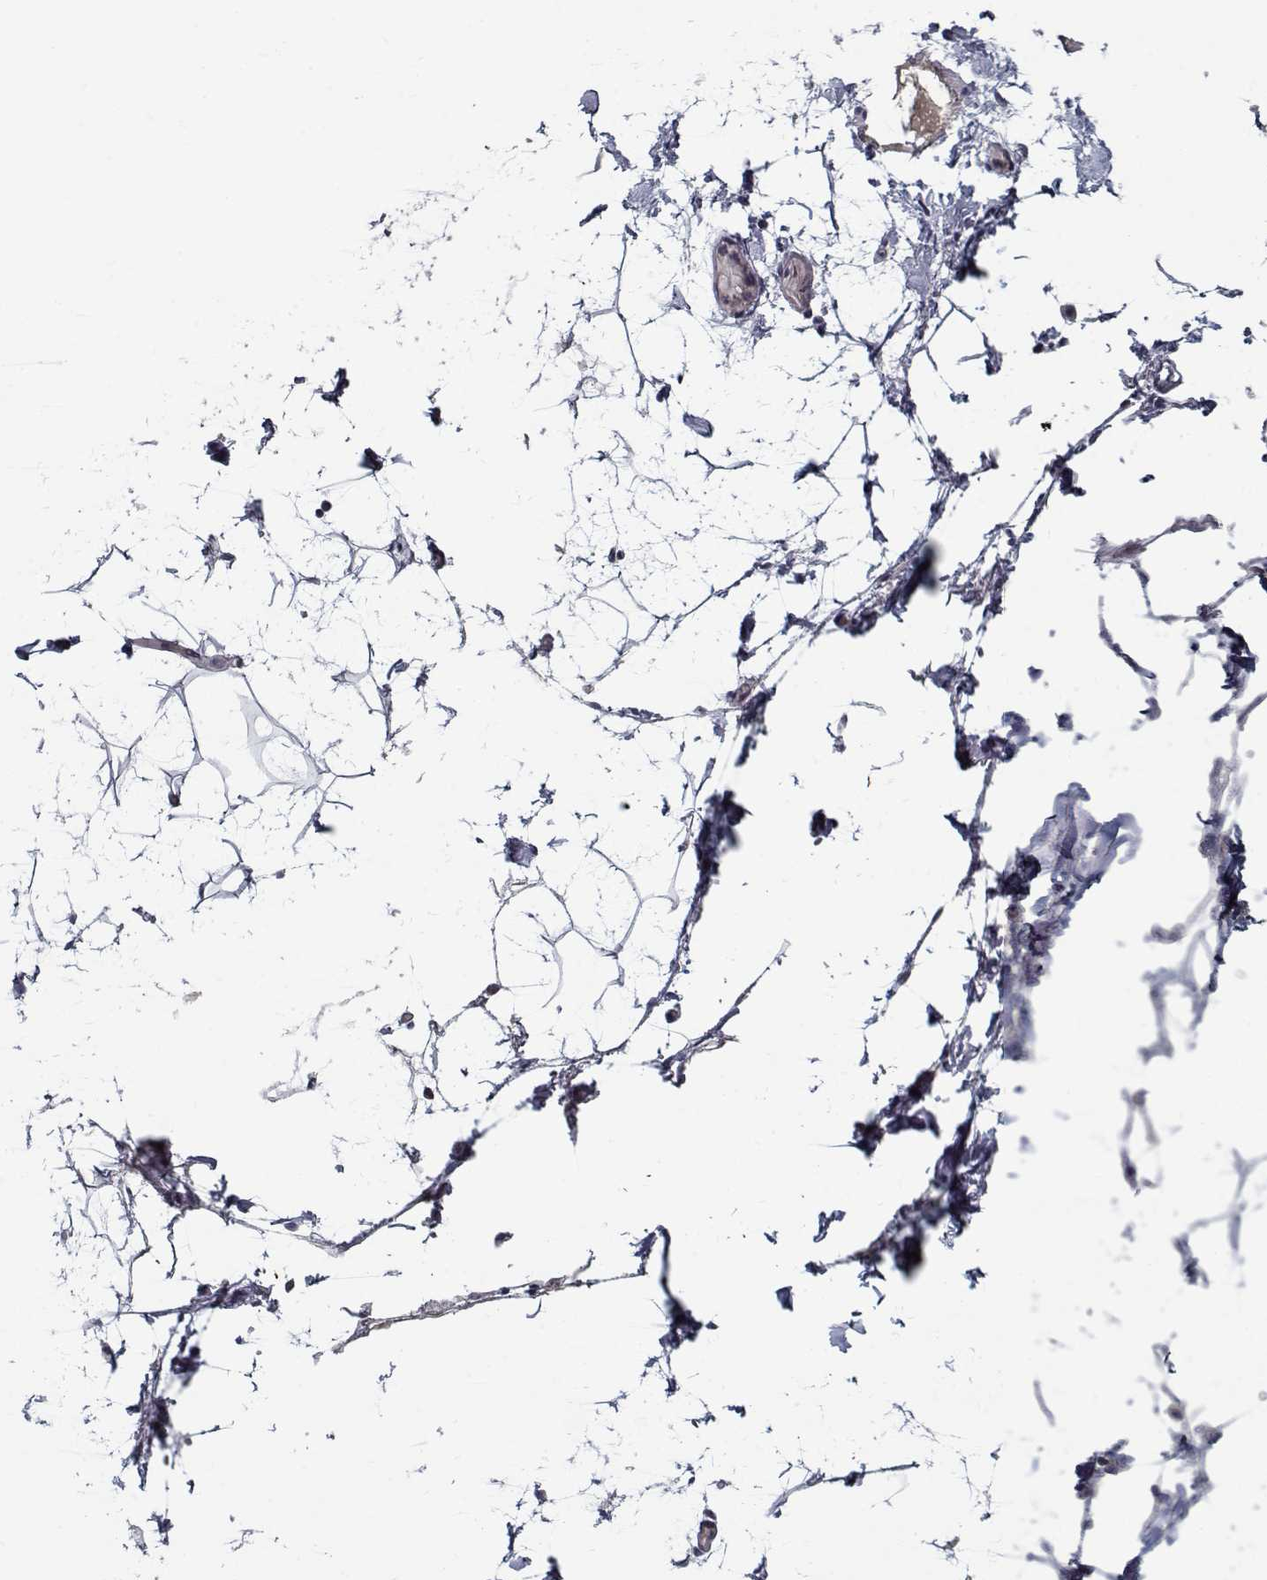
{"staining": {"intensity": "negative", "quantity": "none", "location": "none"}, "tissue": "adipose tissue", "cell_type": "Adipocytes", "image_type": "normal", "snomed": [{"axis": "morphology", "description": "Normal tissue, NOS"}, {"axis": "topography", "description": "Gallbladder"}, {"axis": "topography", "description": "Peripheral nerve tissue"}], "caption": "High power microscopy photomicrograph of an immunohistochemistry micrograph of unremarkable adipose tissue, revealing no significant expression in adipocytes. (IHC, brightfield microscopy, high magnification).", "gene": "TESPA1", "patient": {"sex": "female", "age": 45}}